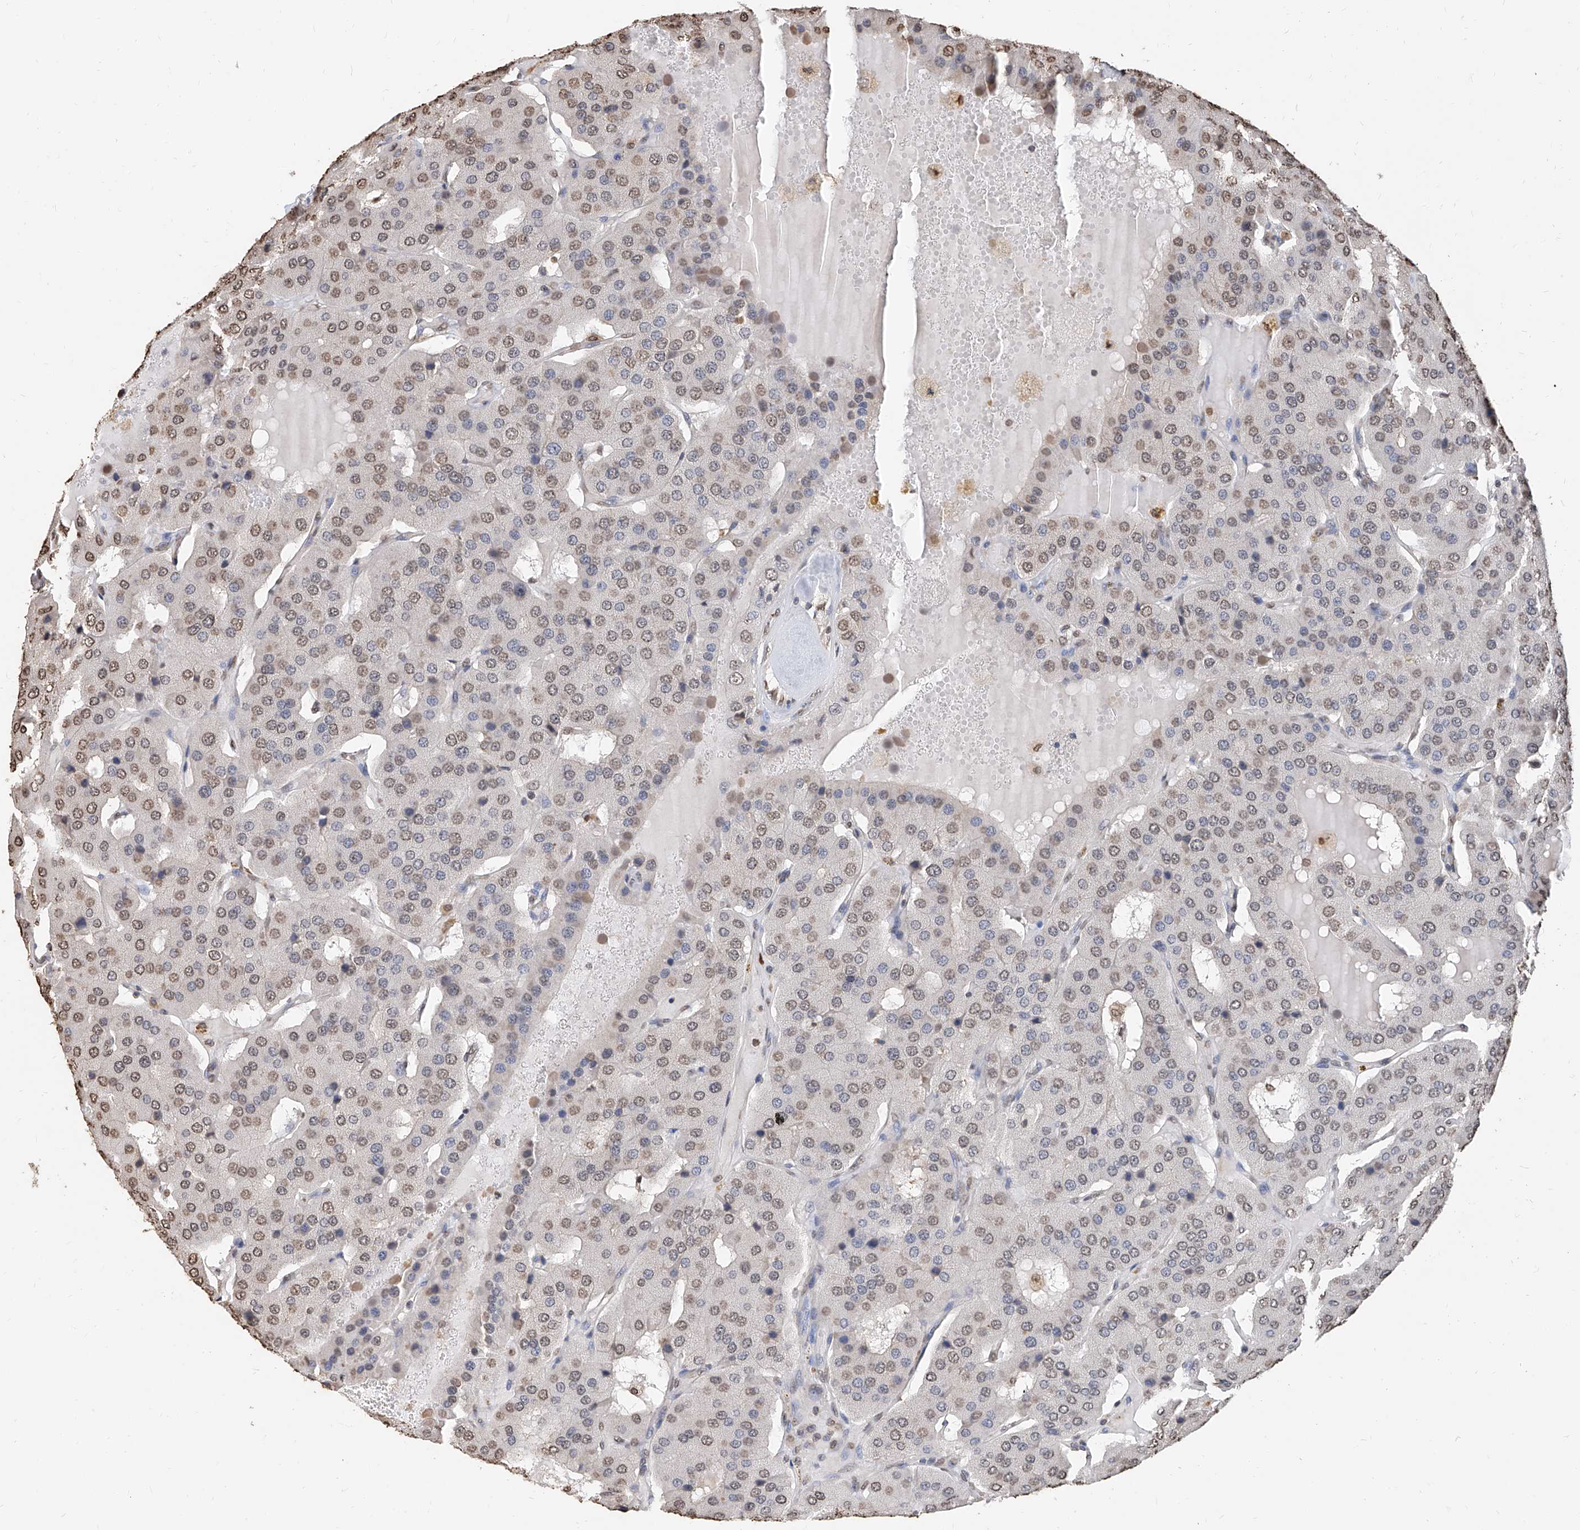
{"staining": {"intensity": "weak", "quantity": "25%-75%", "location": "nuclear"}, "tissue": "parathyroid gland", "cell_type": "Glandular cells", "image_type": "normal", "snomed": [{"axis": "morphology", "description": "Normal tissue, NOS"}, {"axis": "morphology", "description": "Adenoma, NOS"}, {"axis": "topography", "description": "Parathyroid gland"}], "caption": "Glandular cells demonstrate low levels of weak nuclear staining in about 25%-75% of cells in unremarkable parathyroid gland.", "gene": "RP9", "patient": {"sex": "female", "age": 86}}